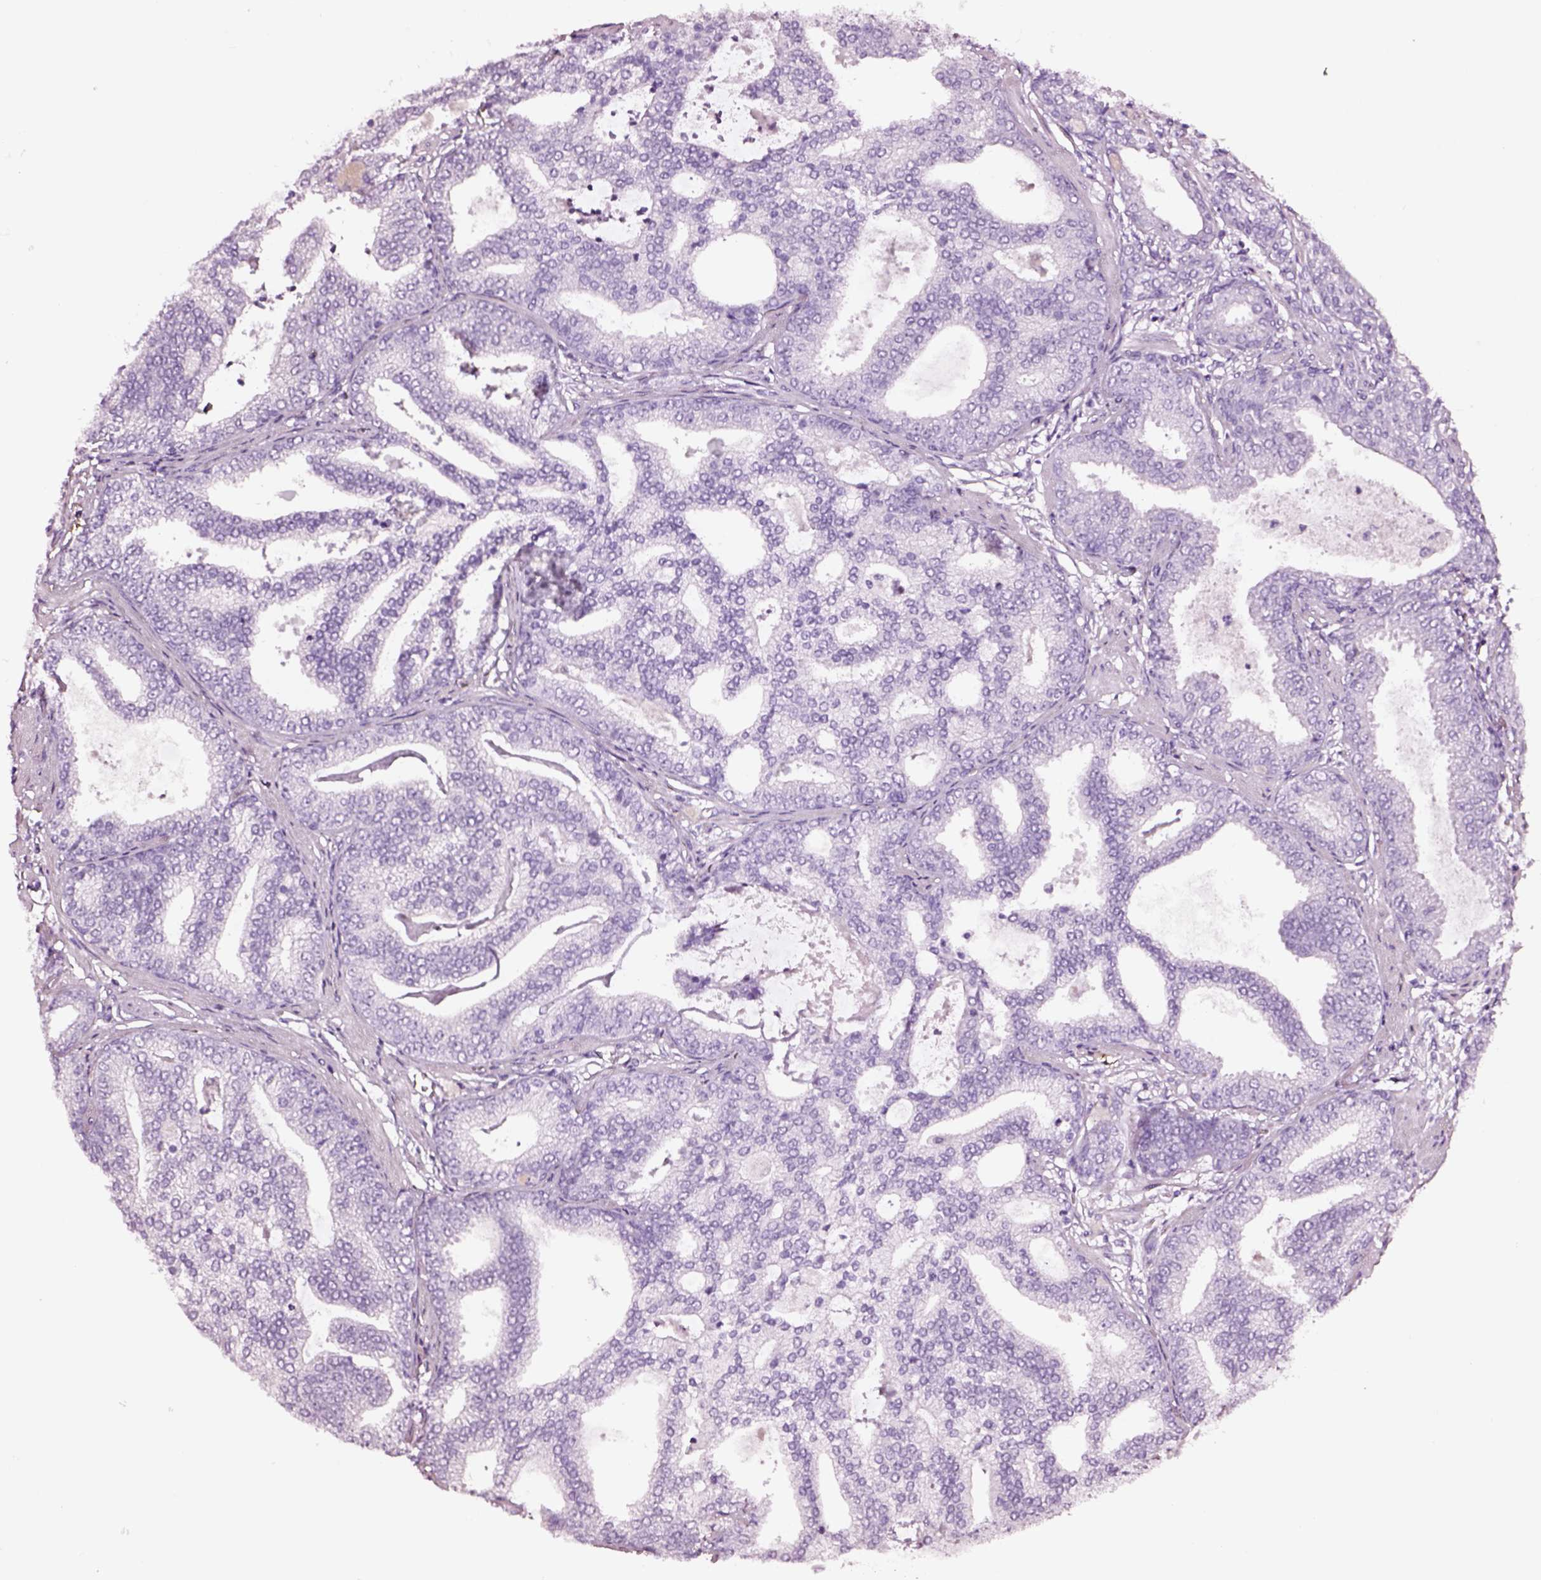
{"staining": {"intensity": "negative", "quantity": "none", "location": "none"}, "tissue": "prostate cancer", "cell_type": "Tumor cells", "image_type": "cancer", "snomed": [{"axis": "morphology", "description": "Adenocarcinoma, NOS"}, {"axis": "topography", "description": "Prostate"}], "caption": "High magnification brightfield microscopy of adenocarcinoma (prostate) stained with DAB (3,3'-diaminobenzidine) (brown) and counterstained with hematoxylin (blue): tumor cells show no significant expression.", "gene": "DPEP1", "patient": {"sex": "male", "age": 64}}